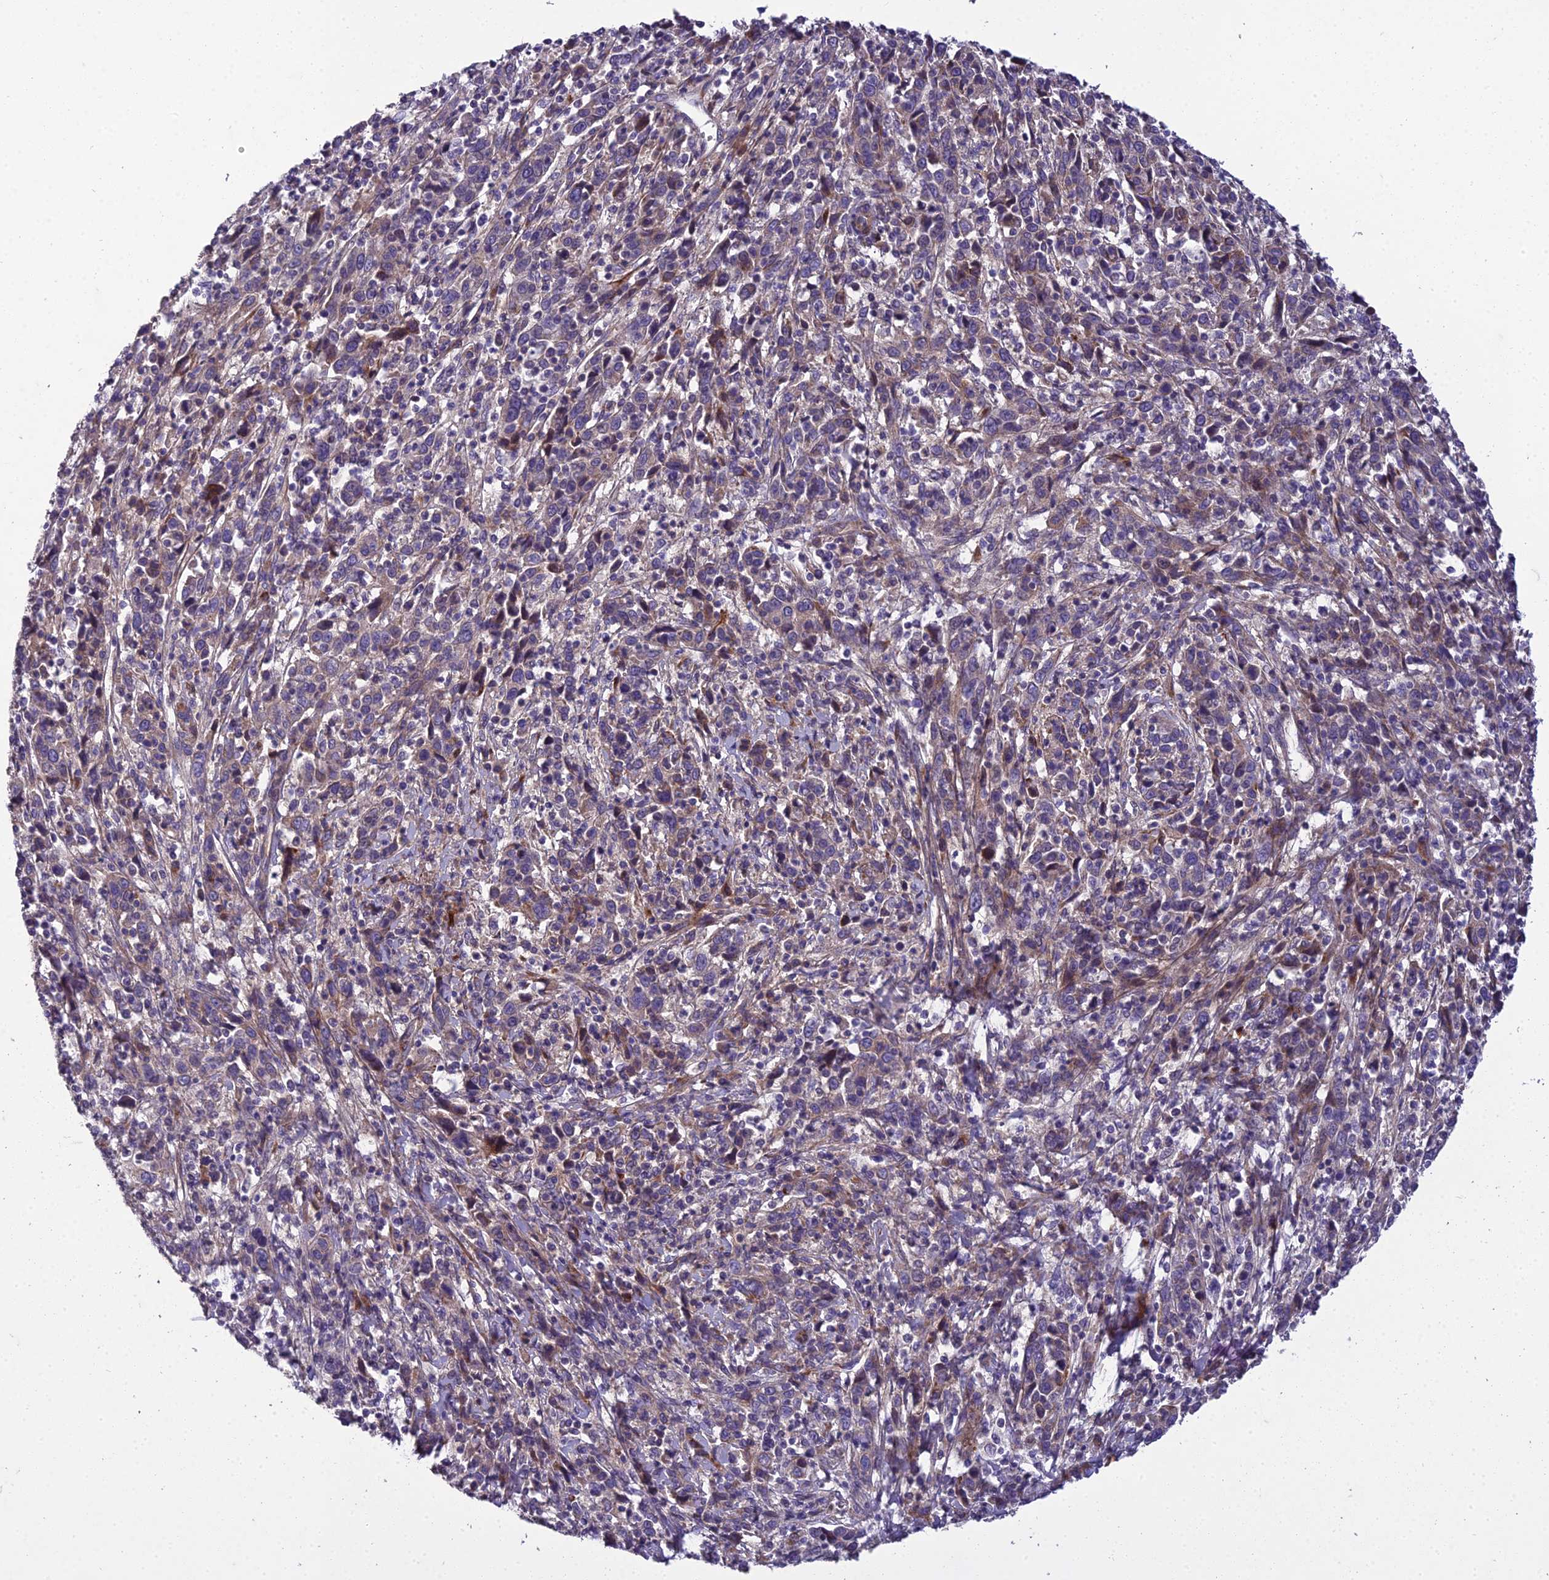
{"staining": {"intensity": "moderate", "quantity": "<25%", "location": "cytoplasmic/membranous"}, "tissue": "cervical cancer", "cell_type": "Tumor cells", "image_type": "cancer", "snomed": [{"axis": "morphology", "description": "Squamous cell carcinoma, NOS"}, {"axis": "topography", "description": "Cervix"}], "caption": "Protein analysis of squamous cell carcinoma (cervical) tissue exhibits moderate cytoplasmic/membranous staining in approximately <25% of tumor cells. The staining was performed using DAB, with brown indicating positive protein expression. Nuclei are stained blue with hematoxylin.", "gene": "ADIPOR2", "patient": {"sex": "female", "age": 46}}